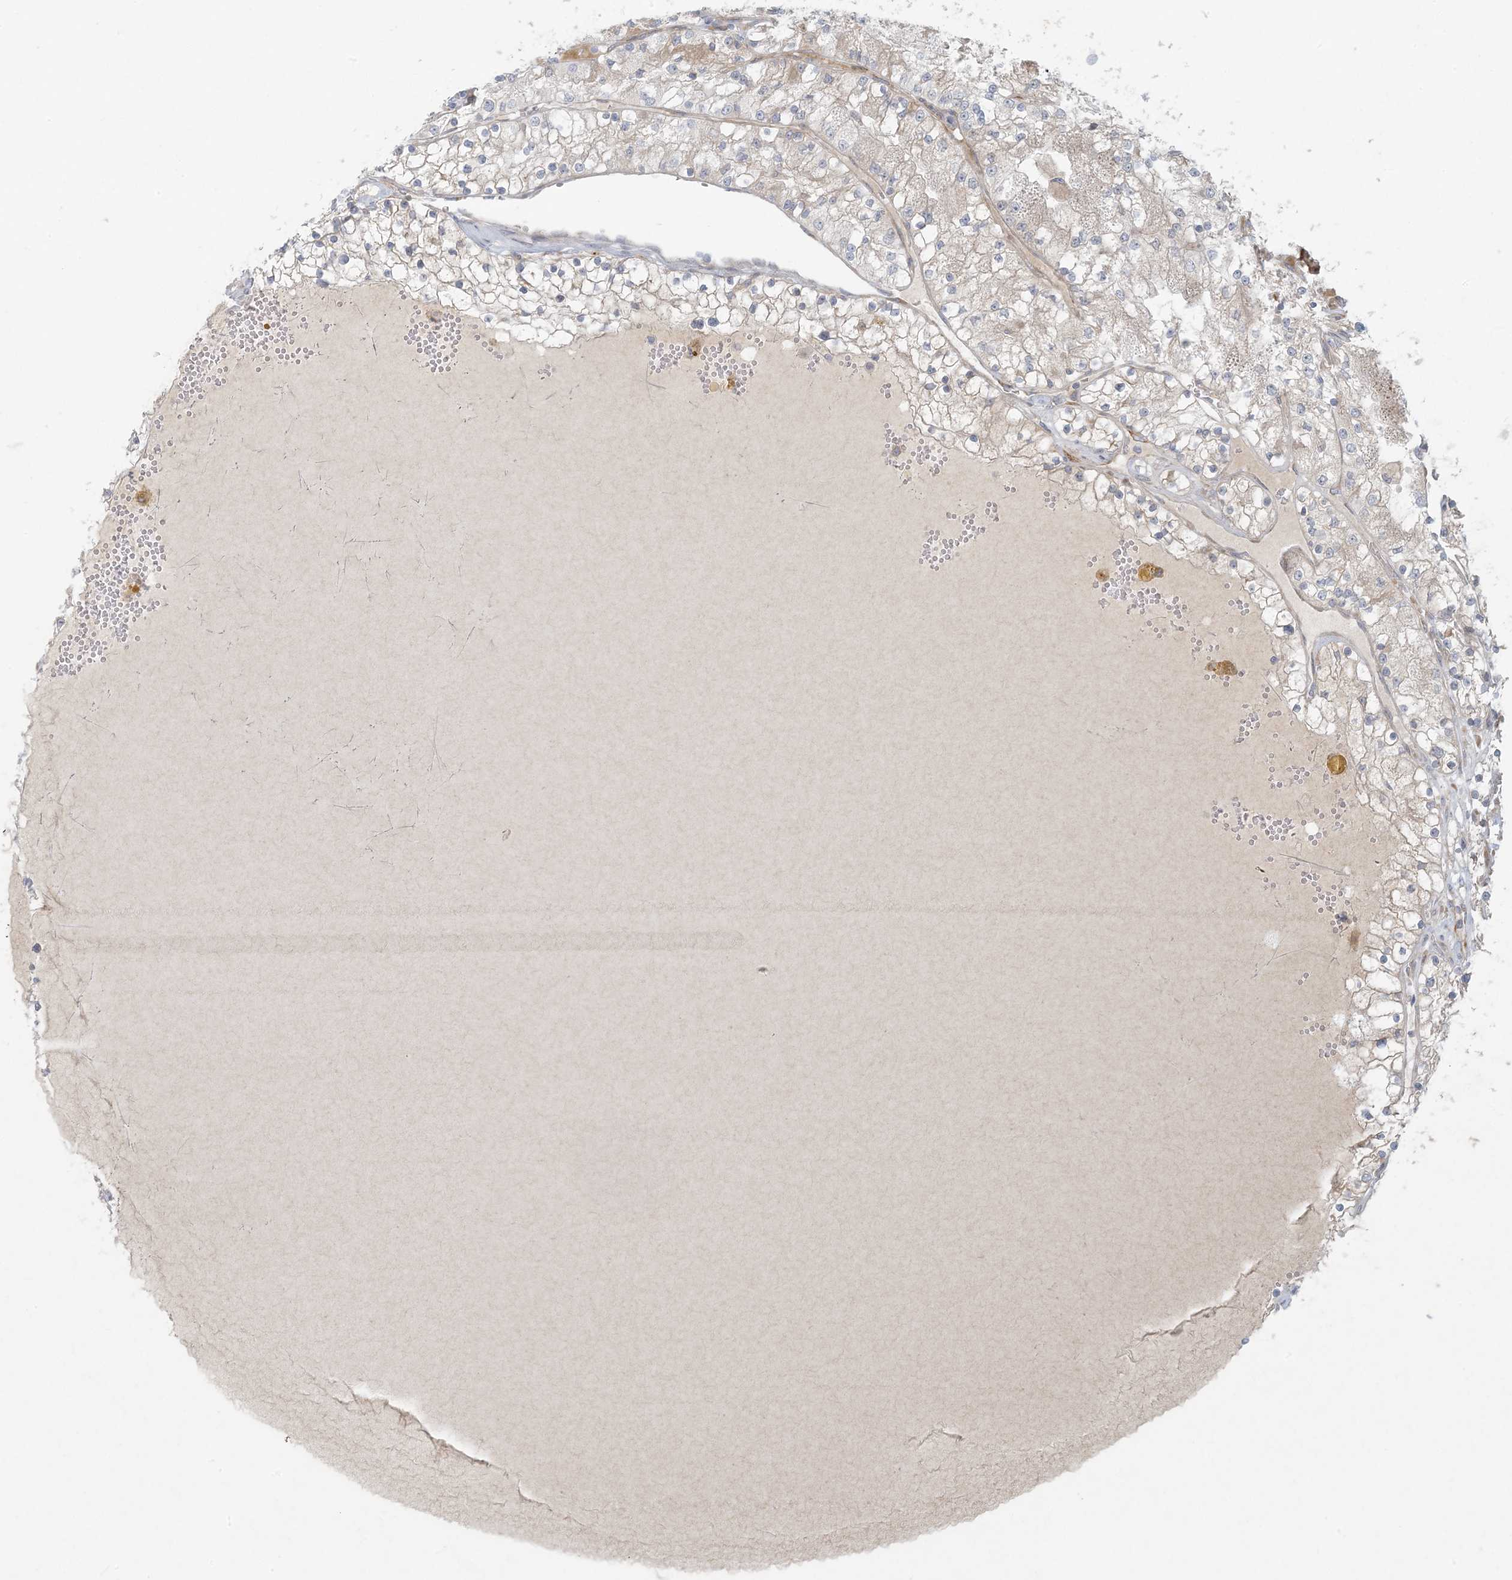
{"staining": {"intensity": "negative", "quantity": "none", "location": "none"}, "tissue": "renal cancer", "cell_type": "Tumor cells", "image_type": "cancer", "snomed": [{"axis": "morphology", "description": "Normal tissue, NOS"}, {"axis": "morphology", "description": "Adenocarcinoma, NOS"}, {"axis": "topography", "description": "Kidney"}], "caption": "This photomicrograph is of renal cancer (adenocarcinoma) stained with IHC to label a protein in brown with the nuclei are counter-stained blue. There is no positivity in tumor cells.", "gene": "HACL1", "patient": {"sex": "male", "age": 68}}